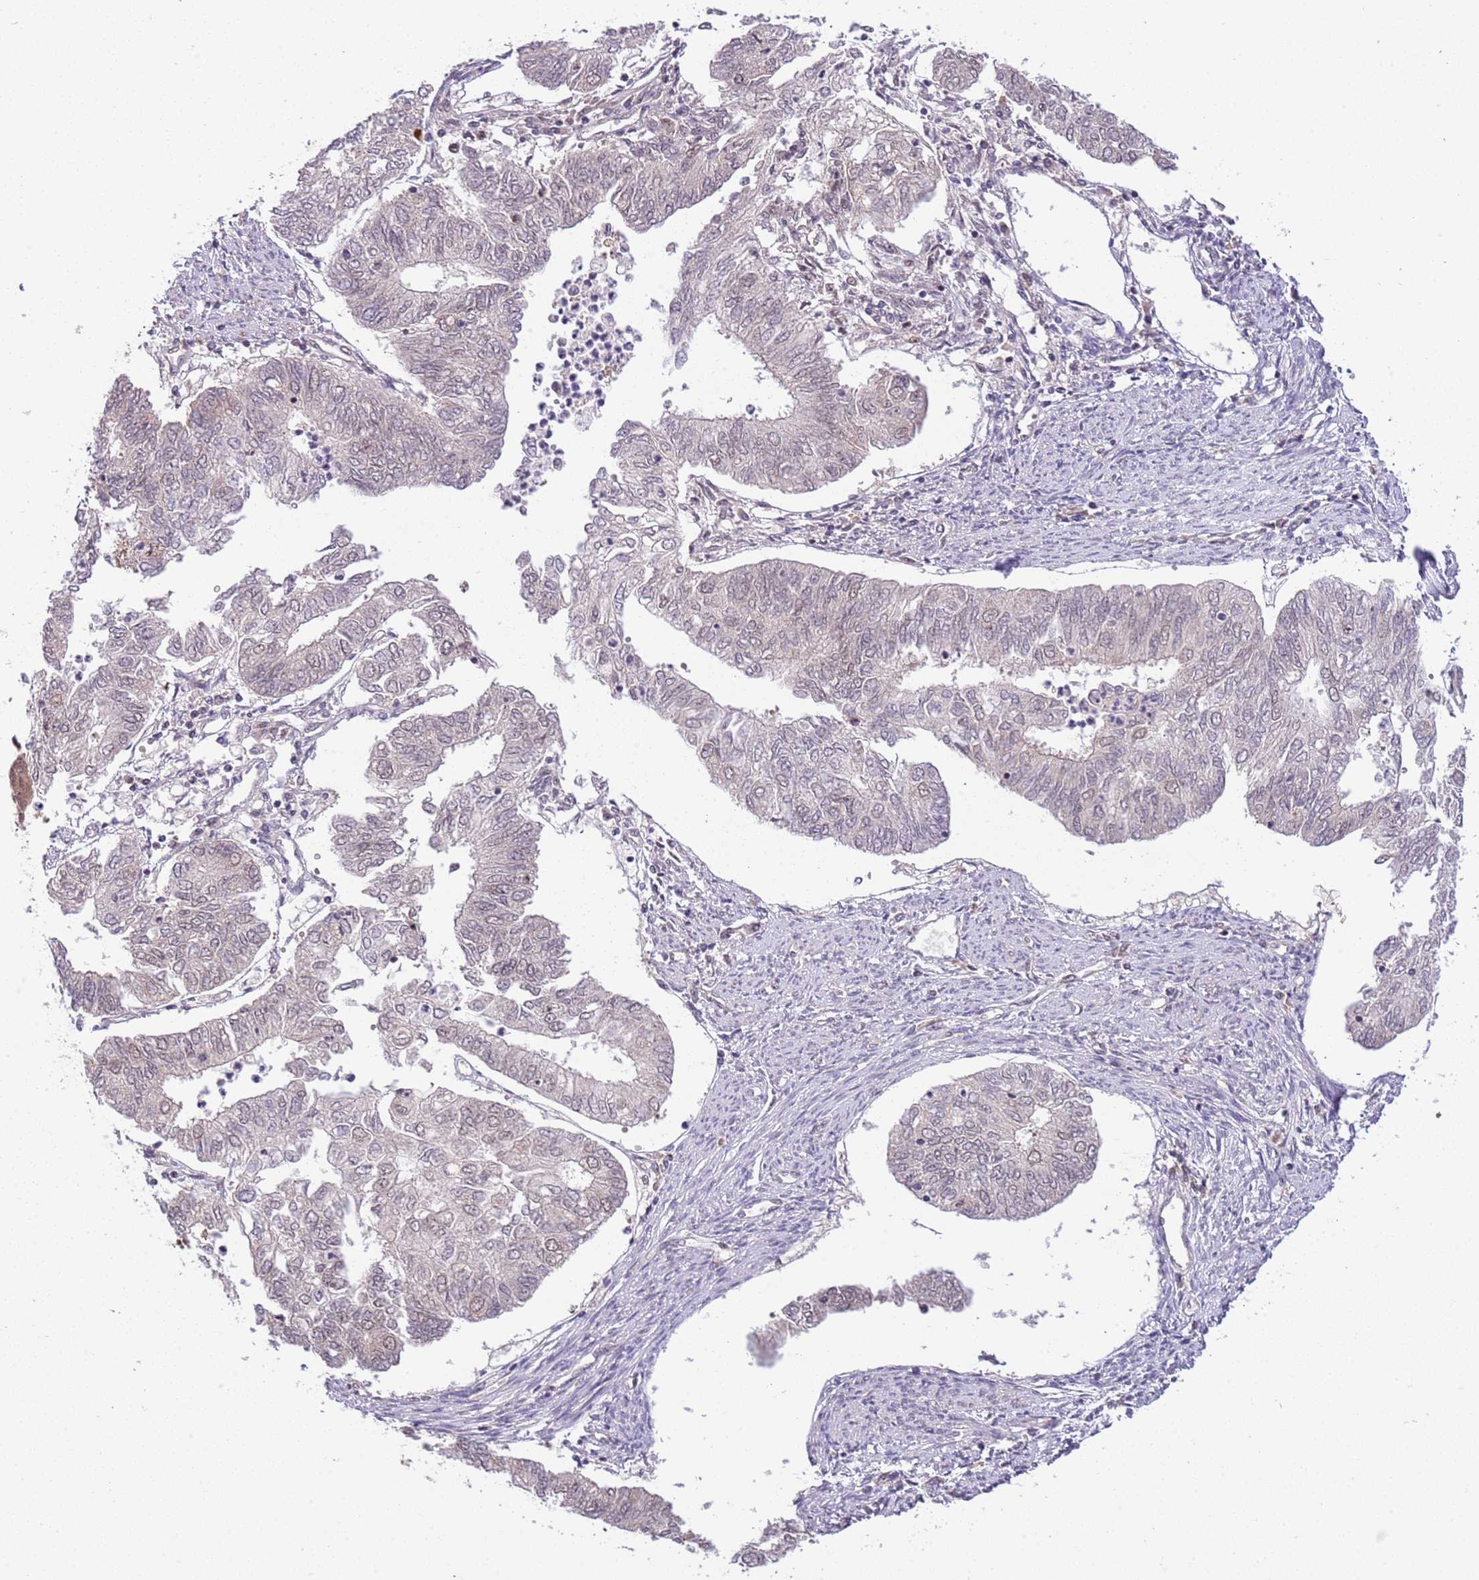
{"staining": {"intensity": "negative", "quantity": "none", "location": "none"}, "tissue": "endometrial cancer", "cell_type": "Tumor cells", "image_type": "cancer", "snomed": [{"axis": "morphology", "description": "Adenocarcinoma, NOS"}, {"axis": "topography", "description": "Endometrium"}], "caption": "Immunohistochemical staining of human endometrial cancer (adenocarcinoma) displays no significant positivity in tumor cells.", "gene": "CHD1", "patient": {"sex": "female", "age": 68}}